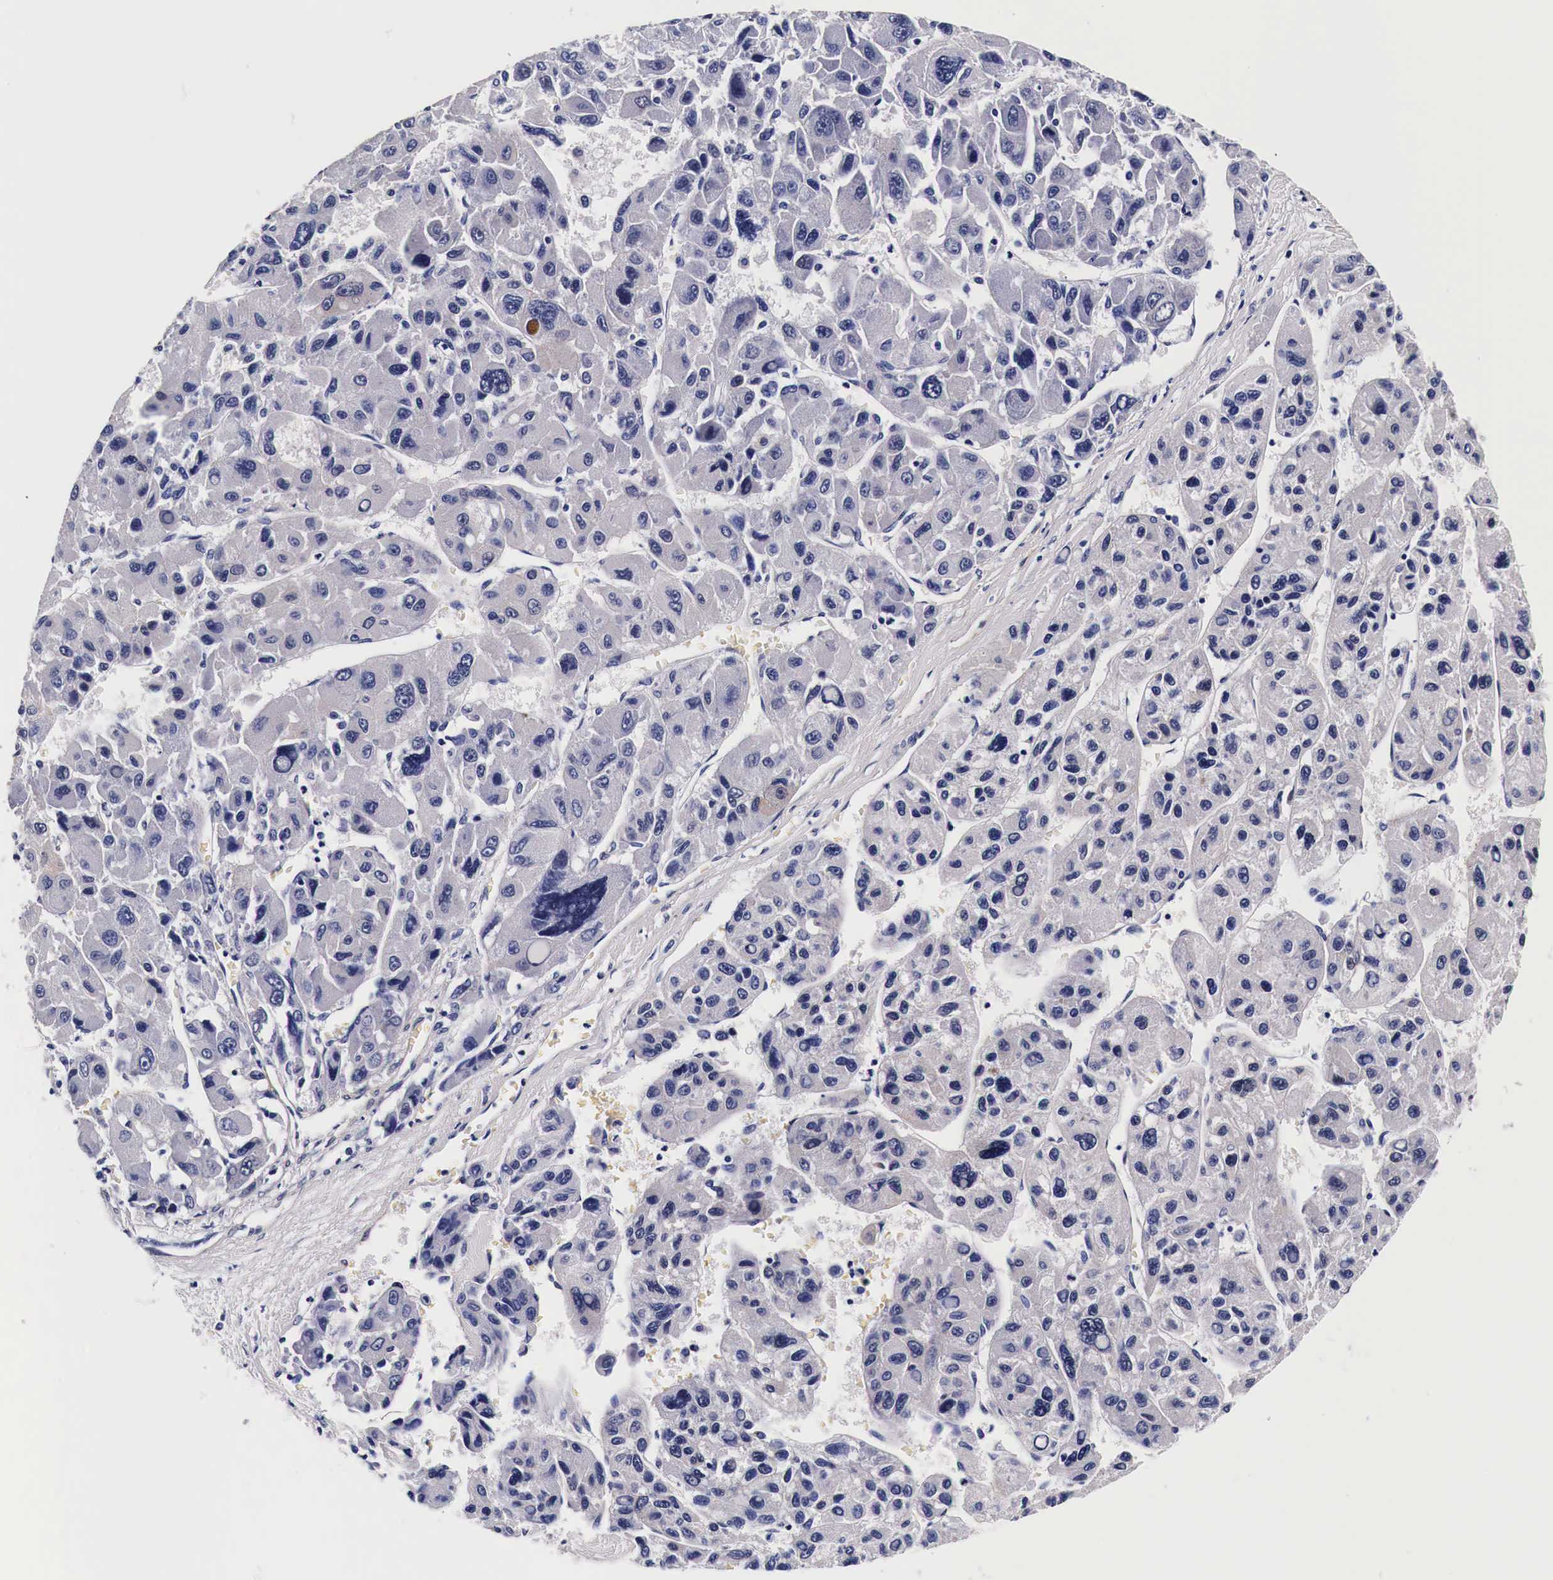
{"staining": {"intensity": "negative", "quantity": "none", "location": "none"}, "tissue": "liver cancer", "cell_type": "Tumor cells", "image_type": "cancer", "snomed": [{"axis": "morphology", "description": "Carcinoma, Hepatocellular, NOS"}, {"axis": "topography", "description": "Liver"}], "caption": "The image shows no staining of tumor cells in liver hepatocellular carcinoma.", "gene": "HSPB1", "patient": {"sex": "male", "age": 64}}